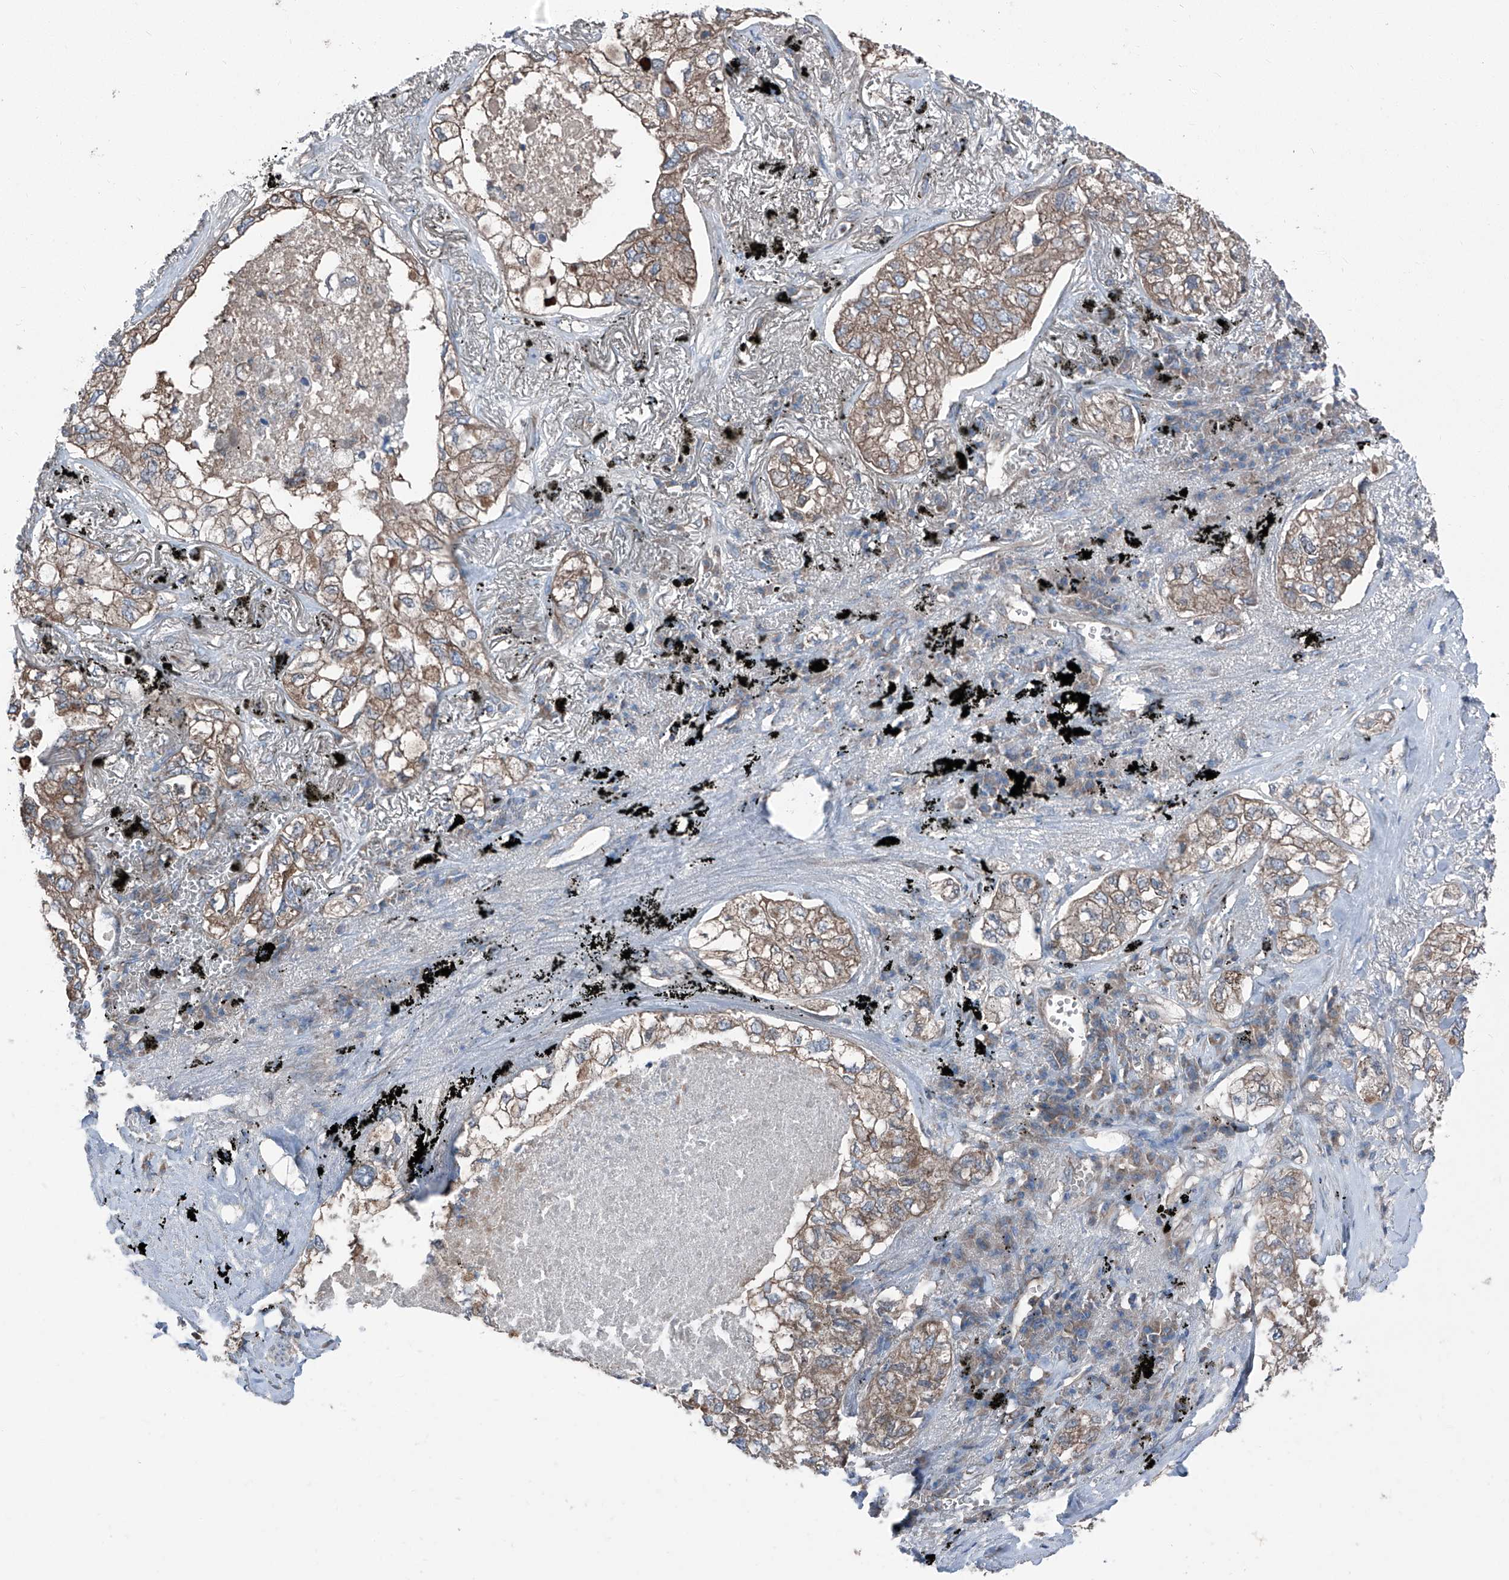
{"staining": {"intensity": "moderate", "quantity": ">75%", "location": "cytoplasmic/membranous"}, "tissue": "lung cancer", "cell_type": "Tumor cells", "image_type": "cancer", "snomed": [{"axis": "morphology", "description": "Adenocarcinoma, NOS"}, {"axis": "topography", "description": "Lung"}], "caption": "Lung adenocarcinoma stained with IHC demonstrates moderate cytoplasmic/membranous staining in approximately >75% of tumor cells. (DAB (3,3'-diaminobenzidine) IHC with brightfield microscopy, high magnification).", "gene": "GPAT3", "patient": {"sex": "male", "age": 65}}